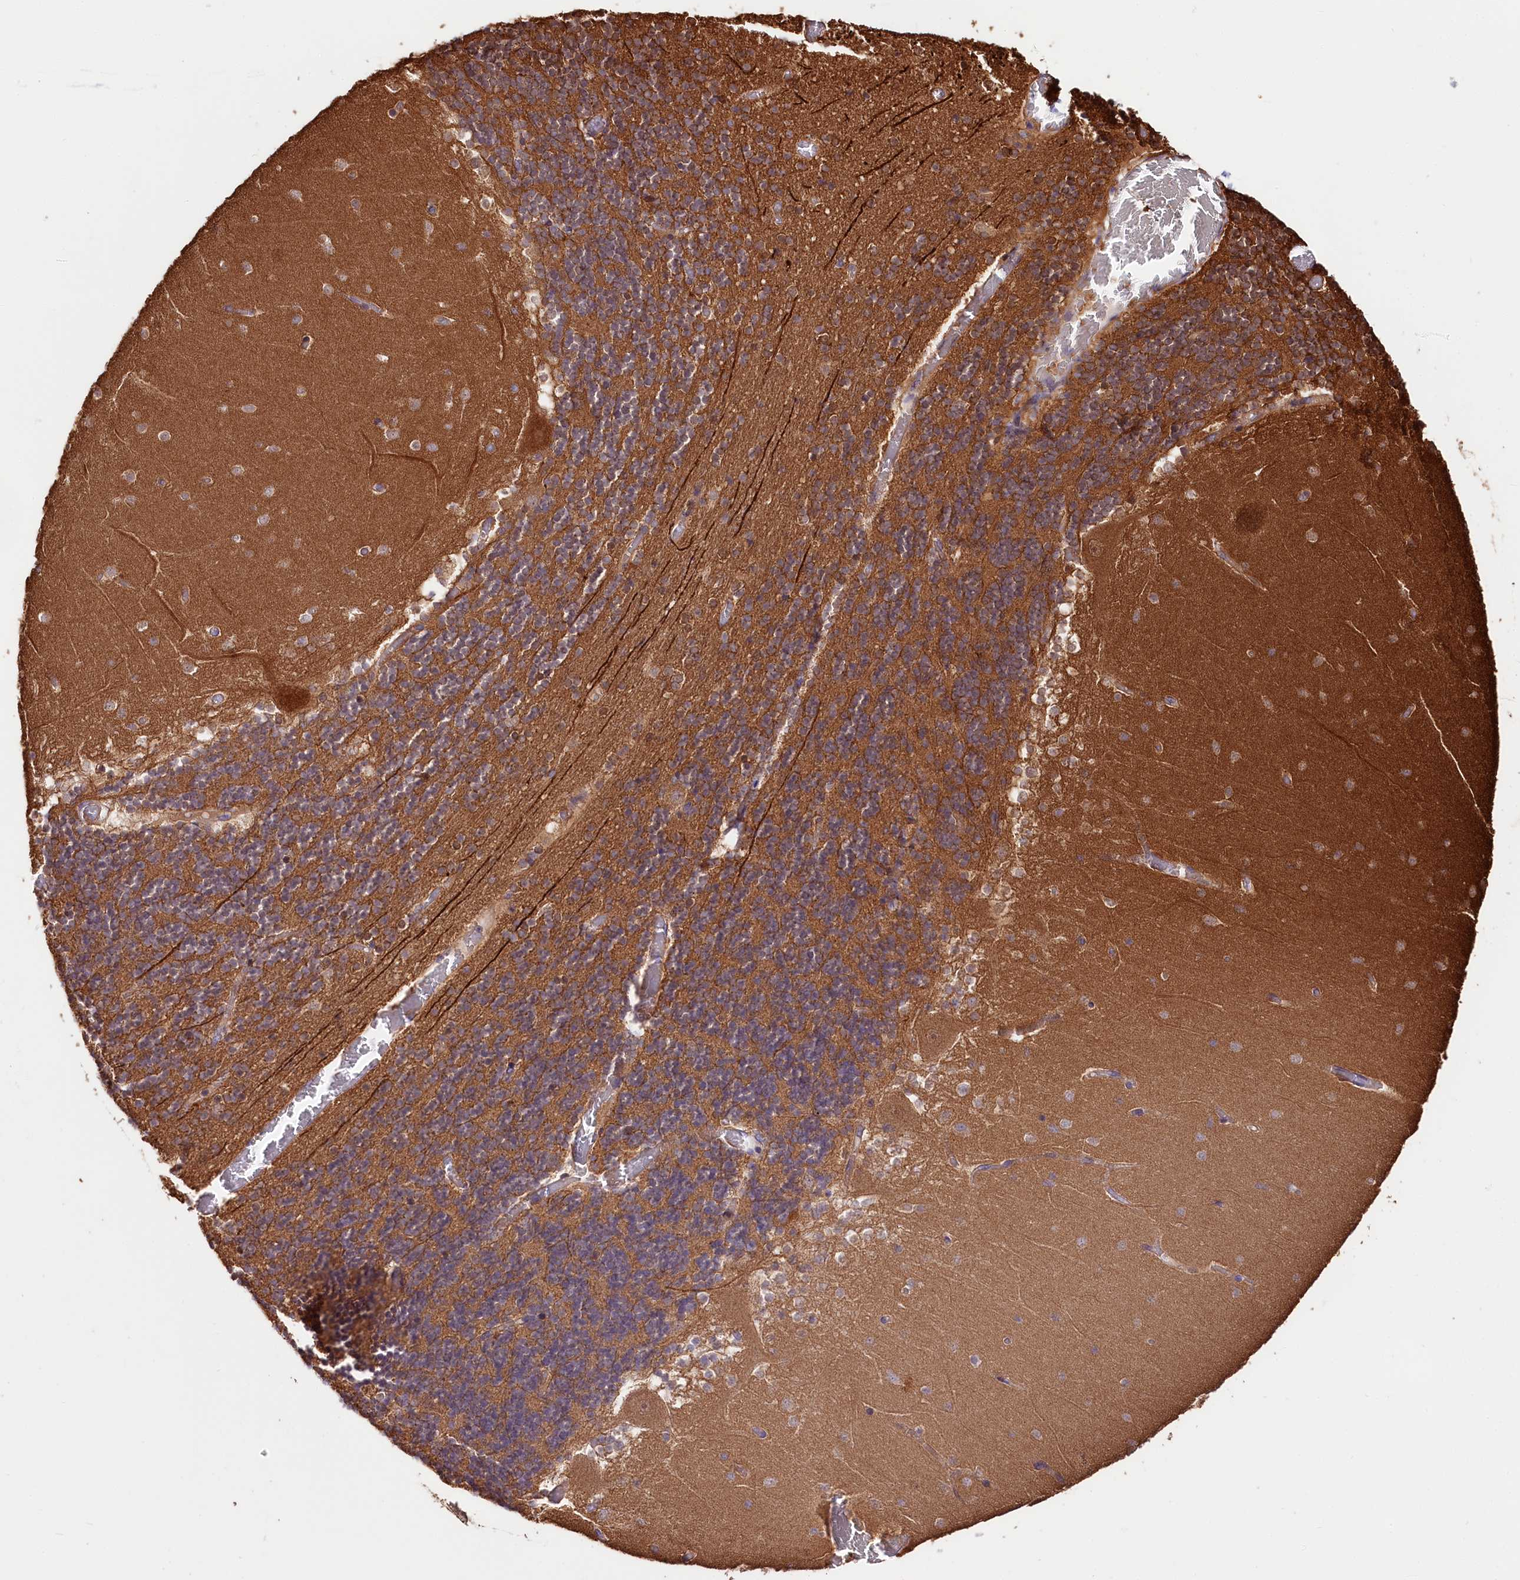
{"staining": {"intensity": "moderate", "quantity": ">75%", "location": "cytoplasmic/membranous"}, "tissue": "cerebellum", "cell_type": "Cells in granular layer", "image_type": "normal", "snomed": [{"axis": "morphology", "description": "Normal tissue, NOS"}, {"axis": "topography", "description": "Cerebellum"}], "caption": "Immunohistochemical staining of normal cerebellum shows medium levels of moderate cytoplasmic/membranous staining in approximately >75% of cells in granular layer.", "gene": "CEP295", "patient": {"sex": "female", "age": 28}}